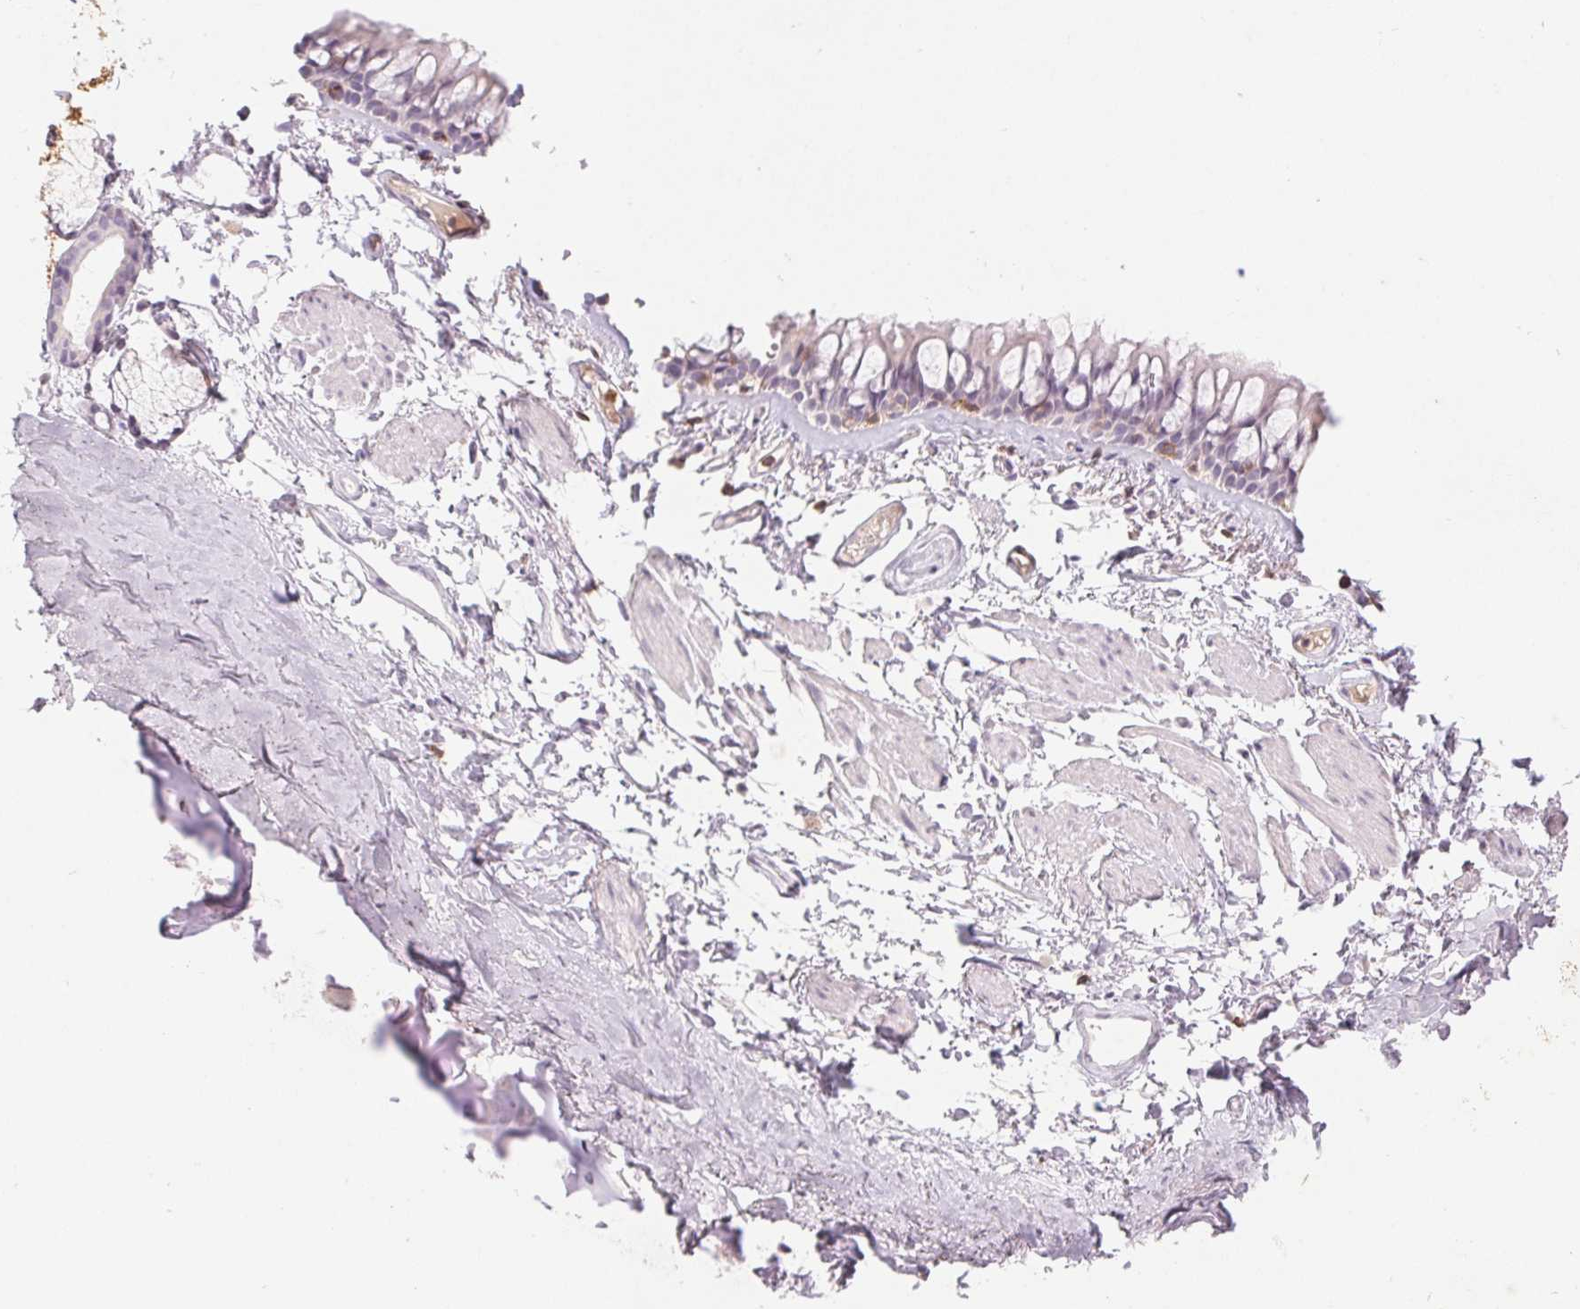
{"staining": {"intensity": "negative", "quantity": "none", "location": "none"}, "tissue": "adipose tissue", "cell_type": "Adipocytes", "image_type": "normal", "snomed": [{"axis": "morphology", "description": "Normal tissue, NOS"}, {"axis": "topography", "description": "Cartilage tissue"}, {"axis": "topography", "description": "Bronchus"}], "caption": "Adipocytes are negative for brown protein staining in benign adipose tissue. (DAB (3,3'-diaminobenzidine) immunohistochemistry (IHC) visualized using brightfield microscopy, high magnification).", "gene": "KIF26A", "patient": {"sex": "female", "age": 79}}